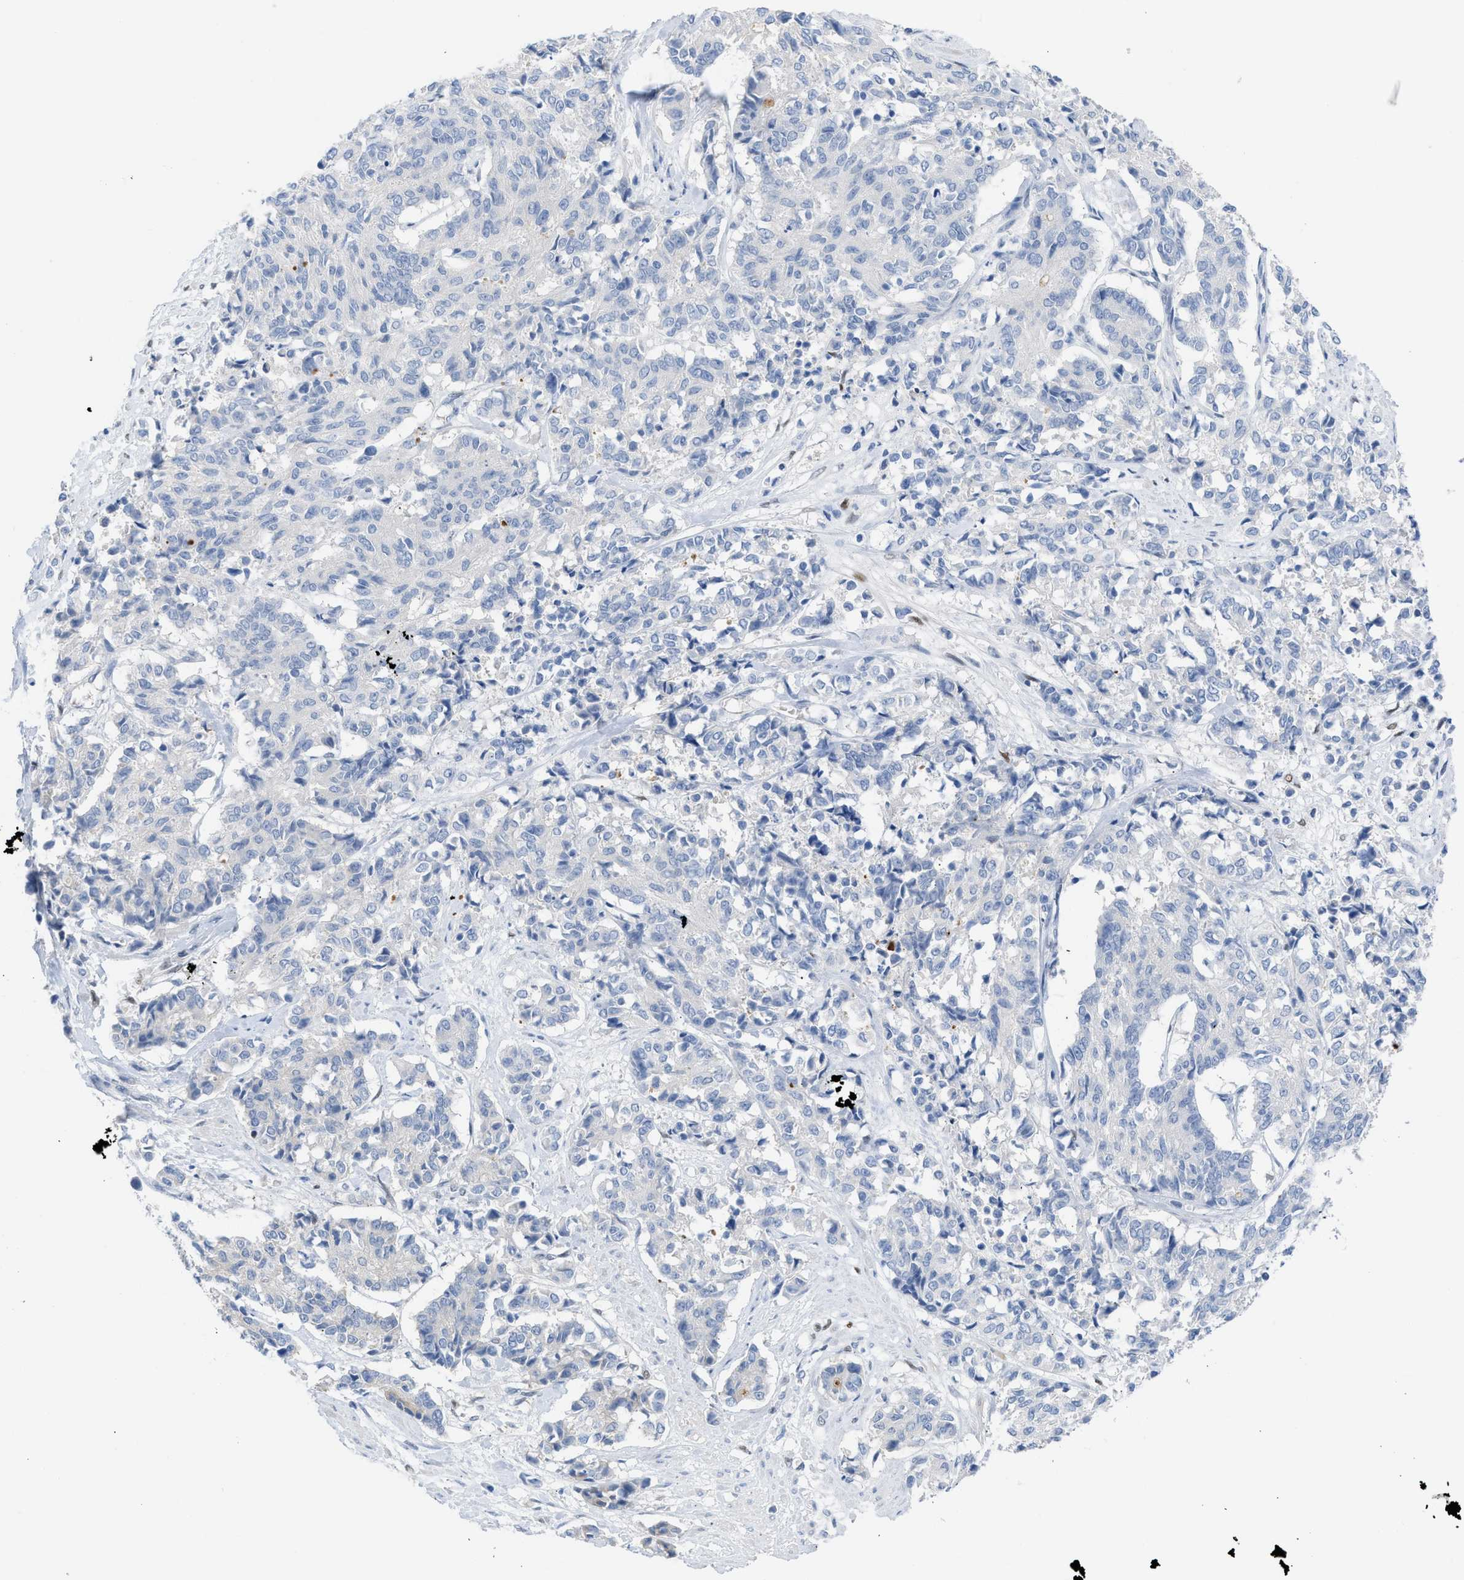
{"staining": {"intensity": "negative", "quantity": "none", "location": "none"}, "tissue": "cervical cancer", "cell_type": "Tumor cells", "image_type": "cancer", "snomed": [{"axis": "morphology", "description": "Squamous cell carcinoma, NOS"}, {"axis": "topography", "description": "Cervix"}], "caption": "Immunohistochemistry histopathology image of cervical squamous cell carcinoma stained for a protein (brown), which shows no expression in tumor cells.", "gene": "LEF1", "patient": {"sex": "female", "age": 35}}